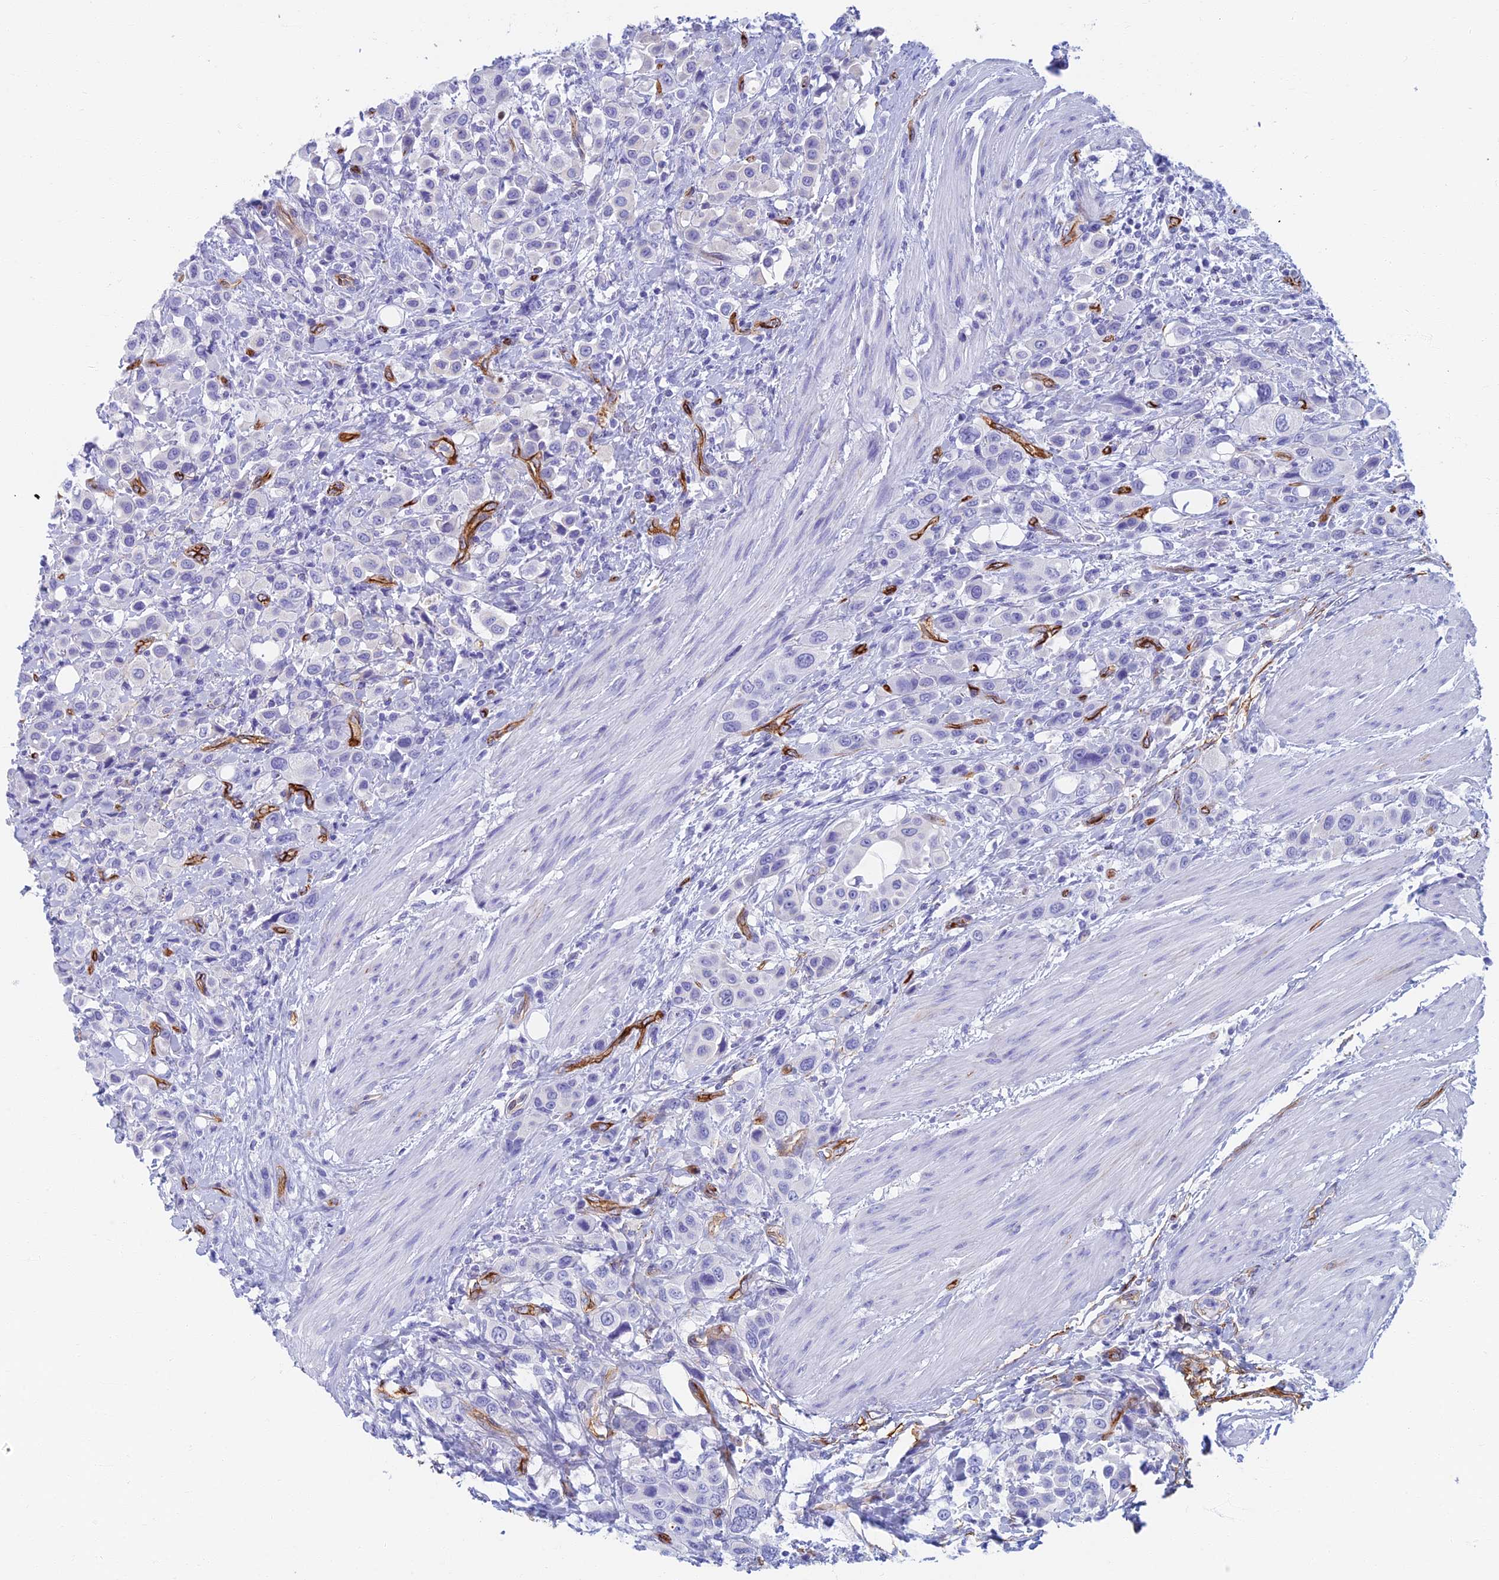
{"staining": {"intensity": "negative", "quantity": "none", "location": "none"}, "tissue": "urothelial cancer", "cell_type": "Tumor cells", "image_type": "cancer", "snomed": [{"axis": "morphology", "description": "Urothelial carcinoma, High grade"}, {"axis": "topography", "description": "Urinary bladder"}], "caption": "Immunohistochemical staining of human high-grade urothelial carcinoma displays no significant positivity in tumor cells.", "gene": "ETFRF1", "patient": {"sex": "male", "age": 50}}